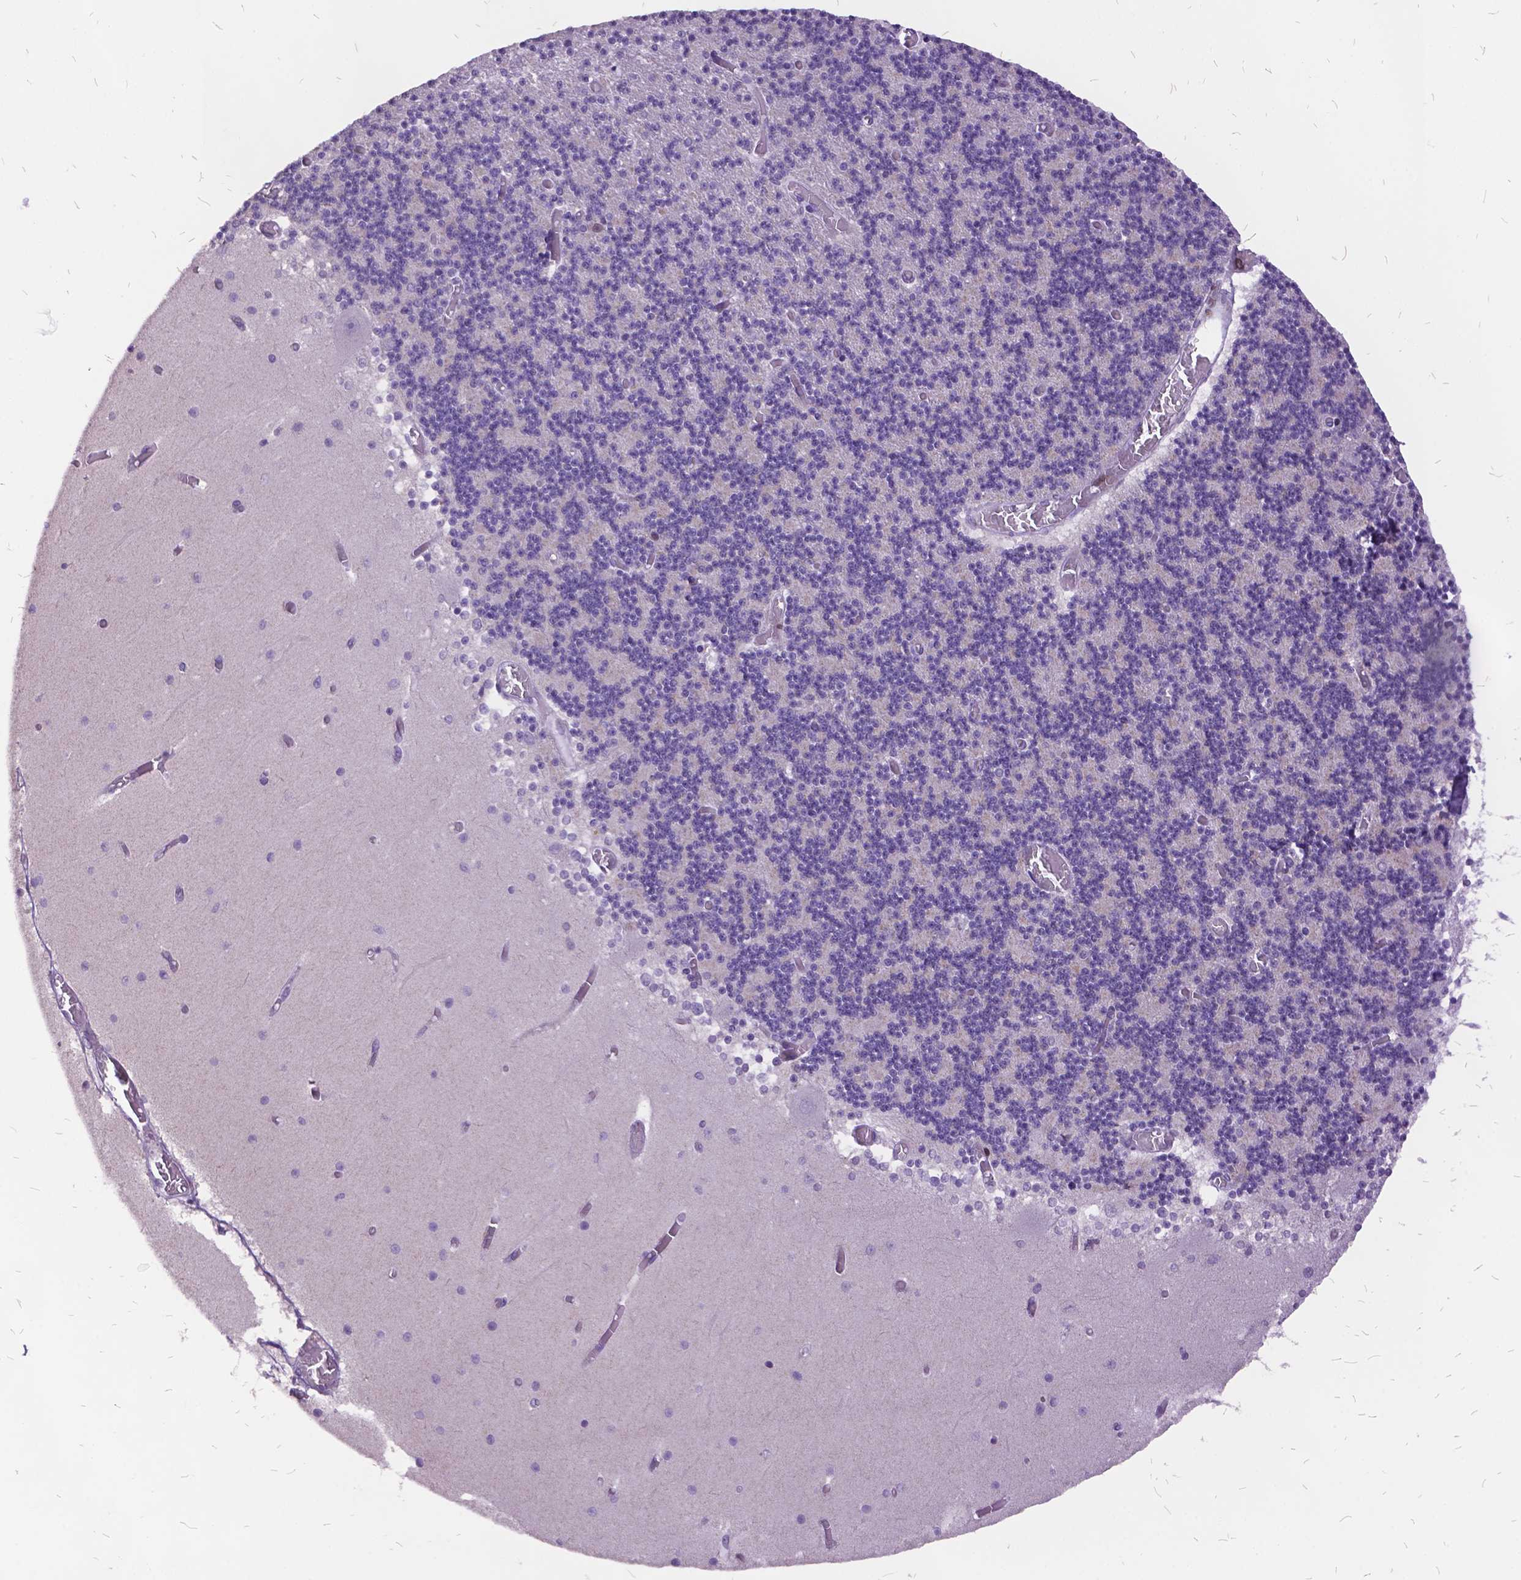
{"staining": {"intensity": "negative", "quantity": "none", "location": "none"}, "tissue": "cerebellum", "cell_type": "Cells in granular layer", "image_type": "normal", "snomed": [{"axis": "morphology", "description": "Normal tissue, NOS"}, {"axis": "topography", "description": "Cerebellum"}], "caption": "Image shows no significant protein expression in cells in granular layer of benign cerebellum. The staining is performed using DAB (3,3'-diaminobenzidine) brown chromogen with nuclei counter-stained in using hematoxylin.", "gene": "ITGB6", "patient": {"sex": "female", "age": 28}}